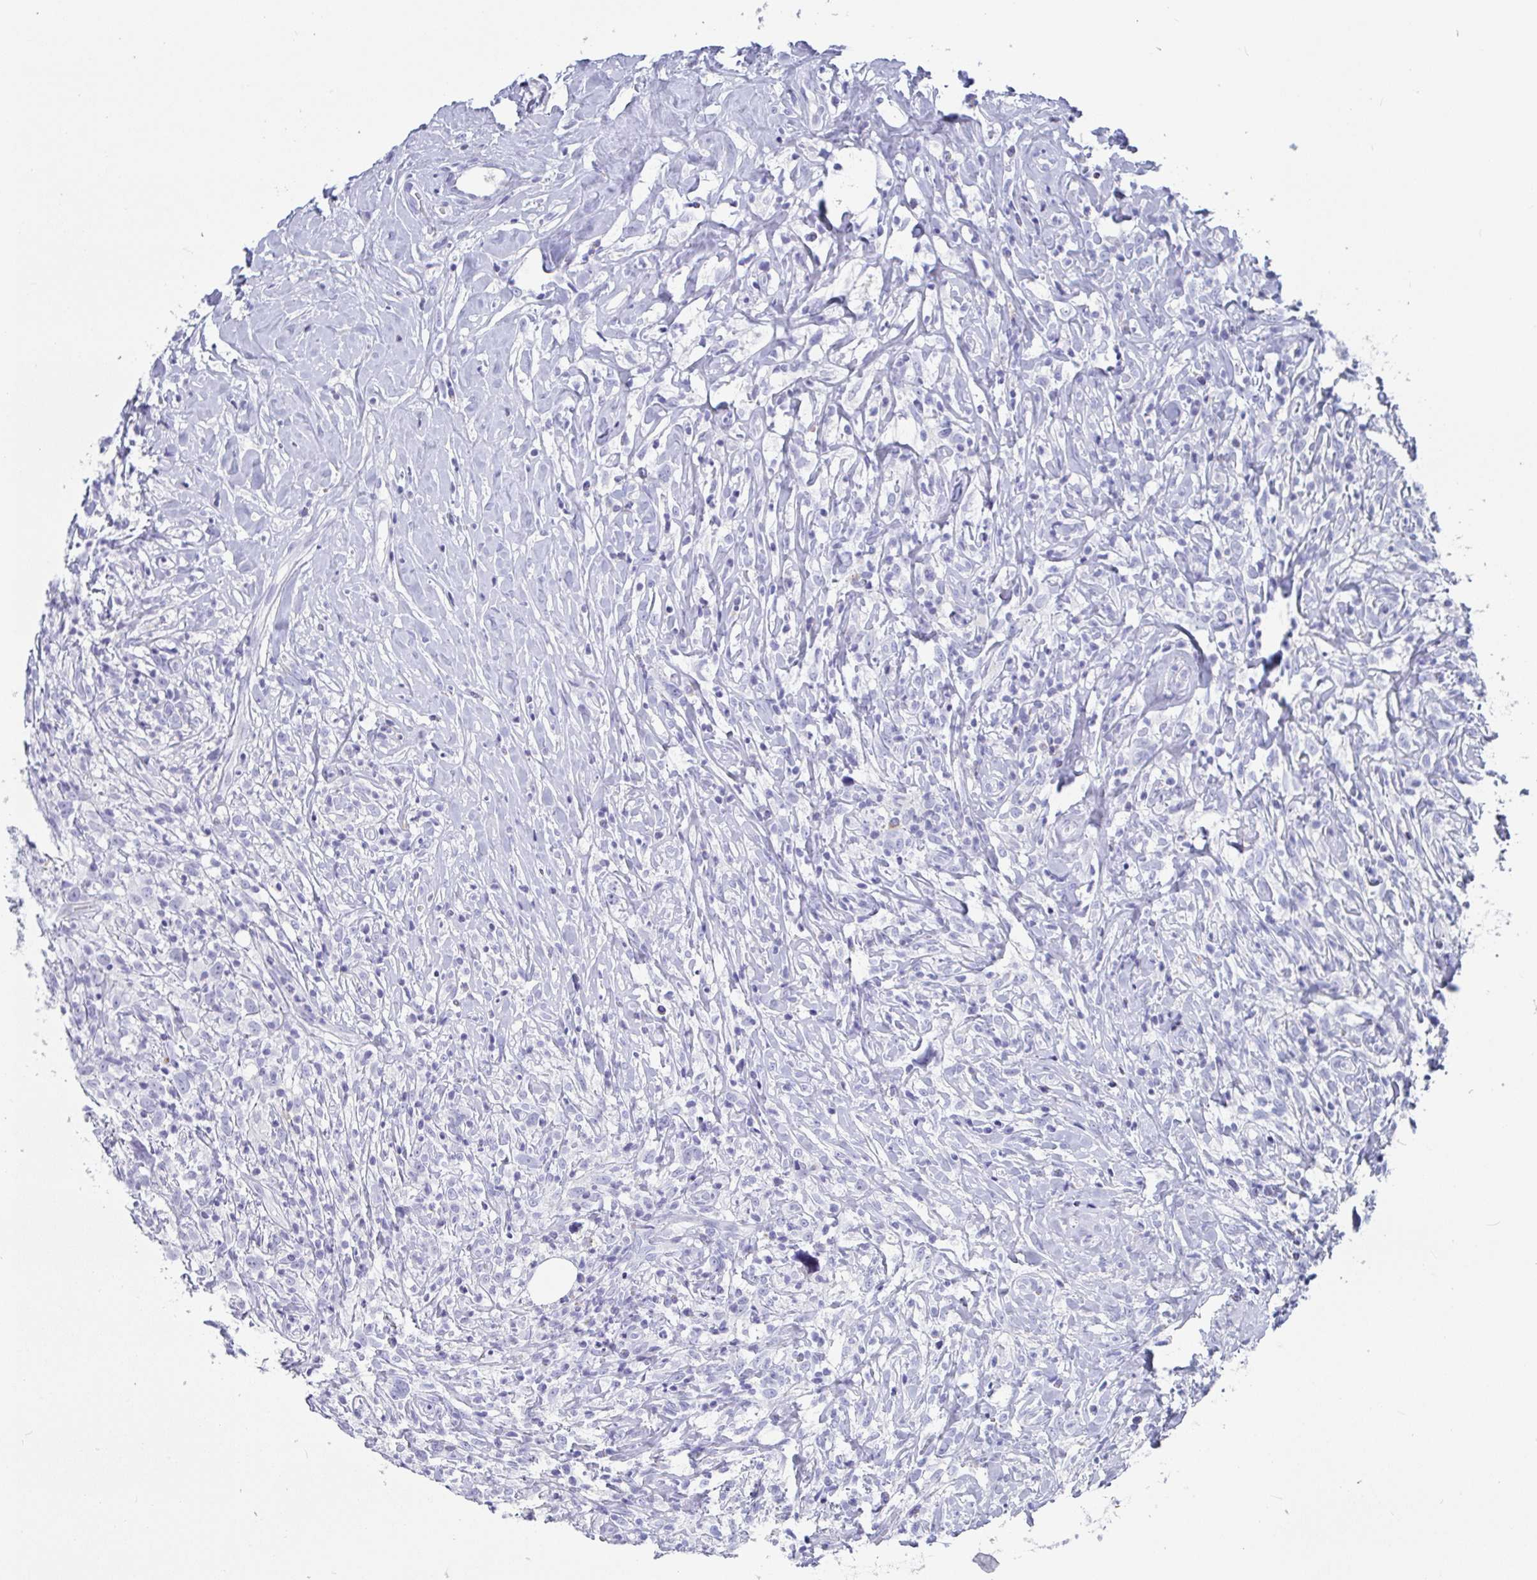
{"staining": {"intensity": "negative", "quantity": "none", "location": "none"}, "tissue": "lymphoma", "cell_type": "Tumor cells", "image_type": "cancer", "snomed": [{"axis": "morphology", "description": "Hodgkin's disease, NOS"}, {"axis": "topography", "description": "No Tissue"}], "caption": "IHC of Hodgkin's disease displays no staining in tumor cells.", "gene": "PLA2G1B", "patient": {"sex": "female", "age": 21}}